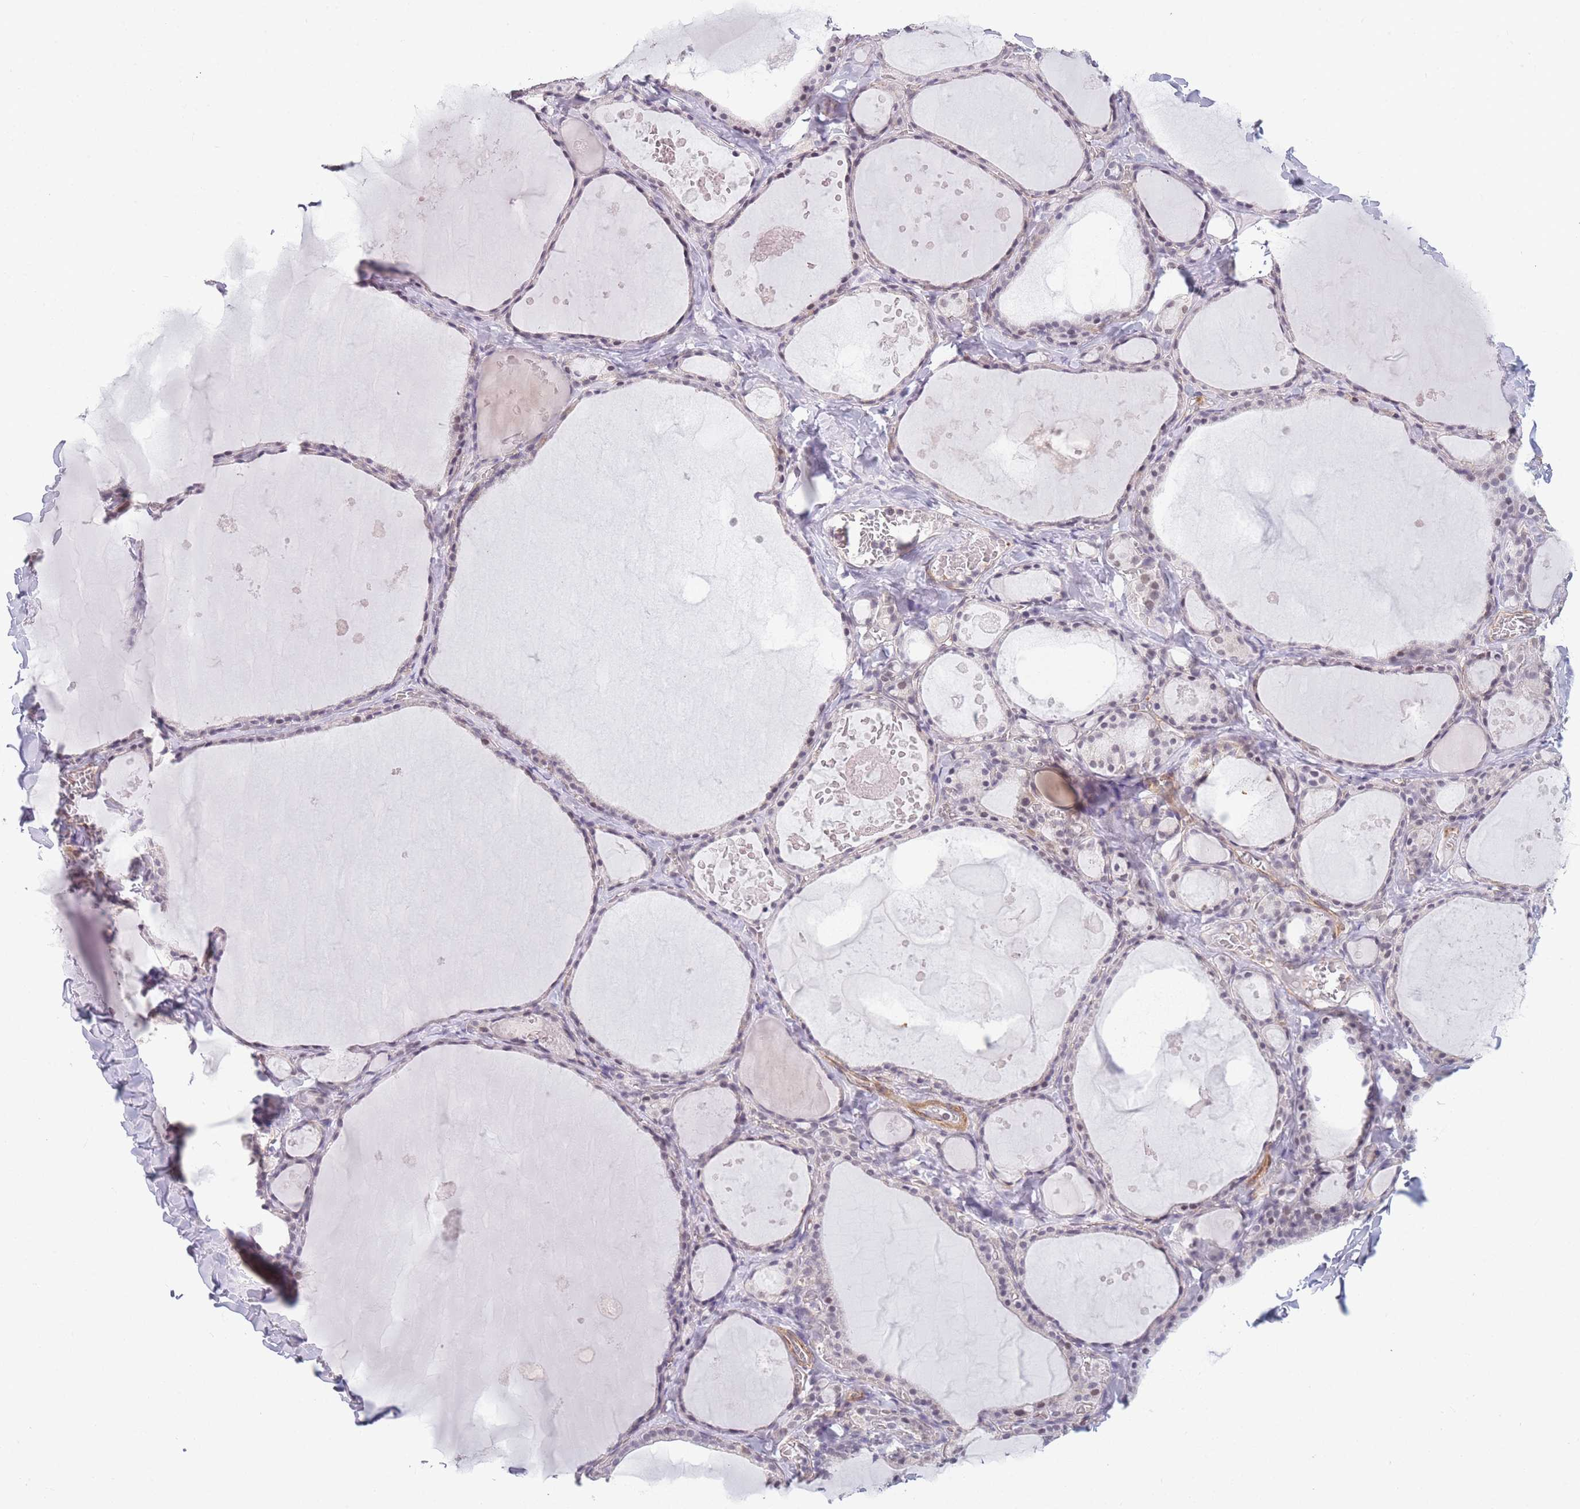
{"staining": {"intensity": "negative", "quantity": "none", "location": "none"}, "tissue": "thyroid gland", "cell_type": "Glandular cells", "image_type": "normal", "snomed": [{"axis": "morphology", "description": "Normal tissue, NOS"}, {"axis": "topography", "description": "Thyroid gland"}], "caption": "Micrograph shows no significant protein expression in glandular cells of normal thyroid gland. The staining was performed using DAB (3,3'-diaminobenzidine) to visualize the protein expression in brown, while the nuclei were stained in blue with hematoxylin (Magnification: 20x).", "gene": "SIN3B", "patient": {"sex": "male", "age": 56}}